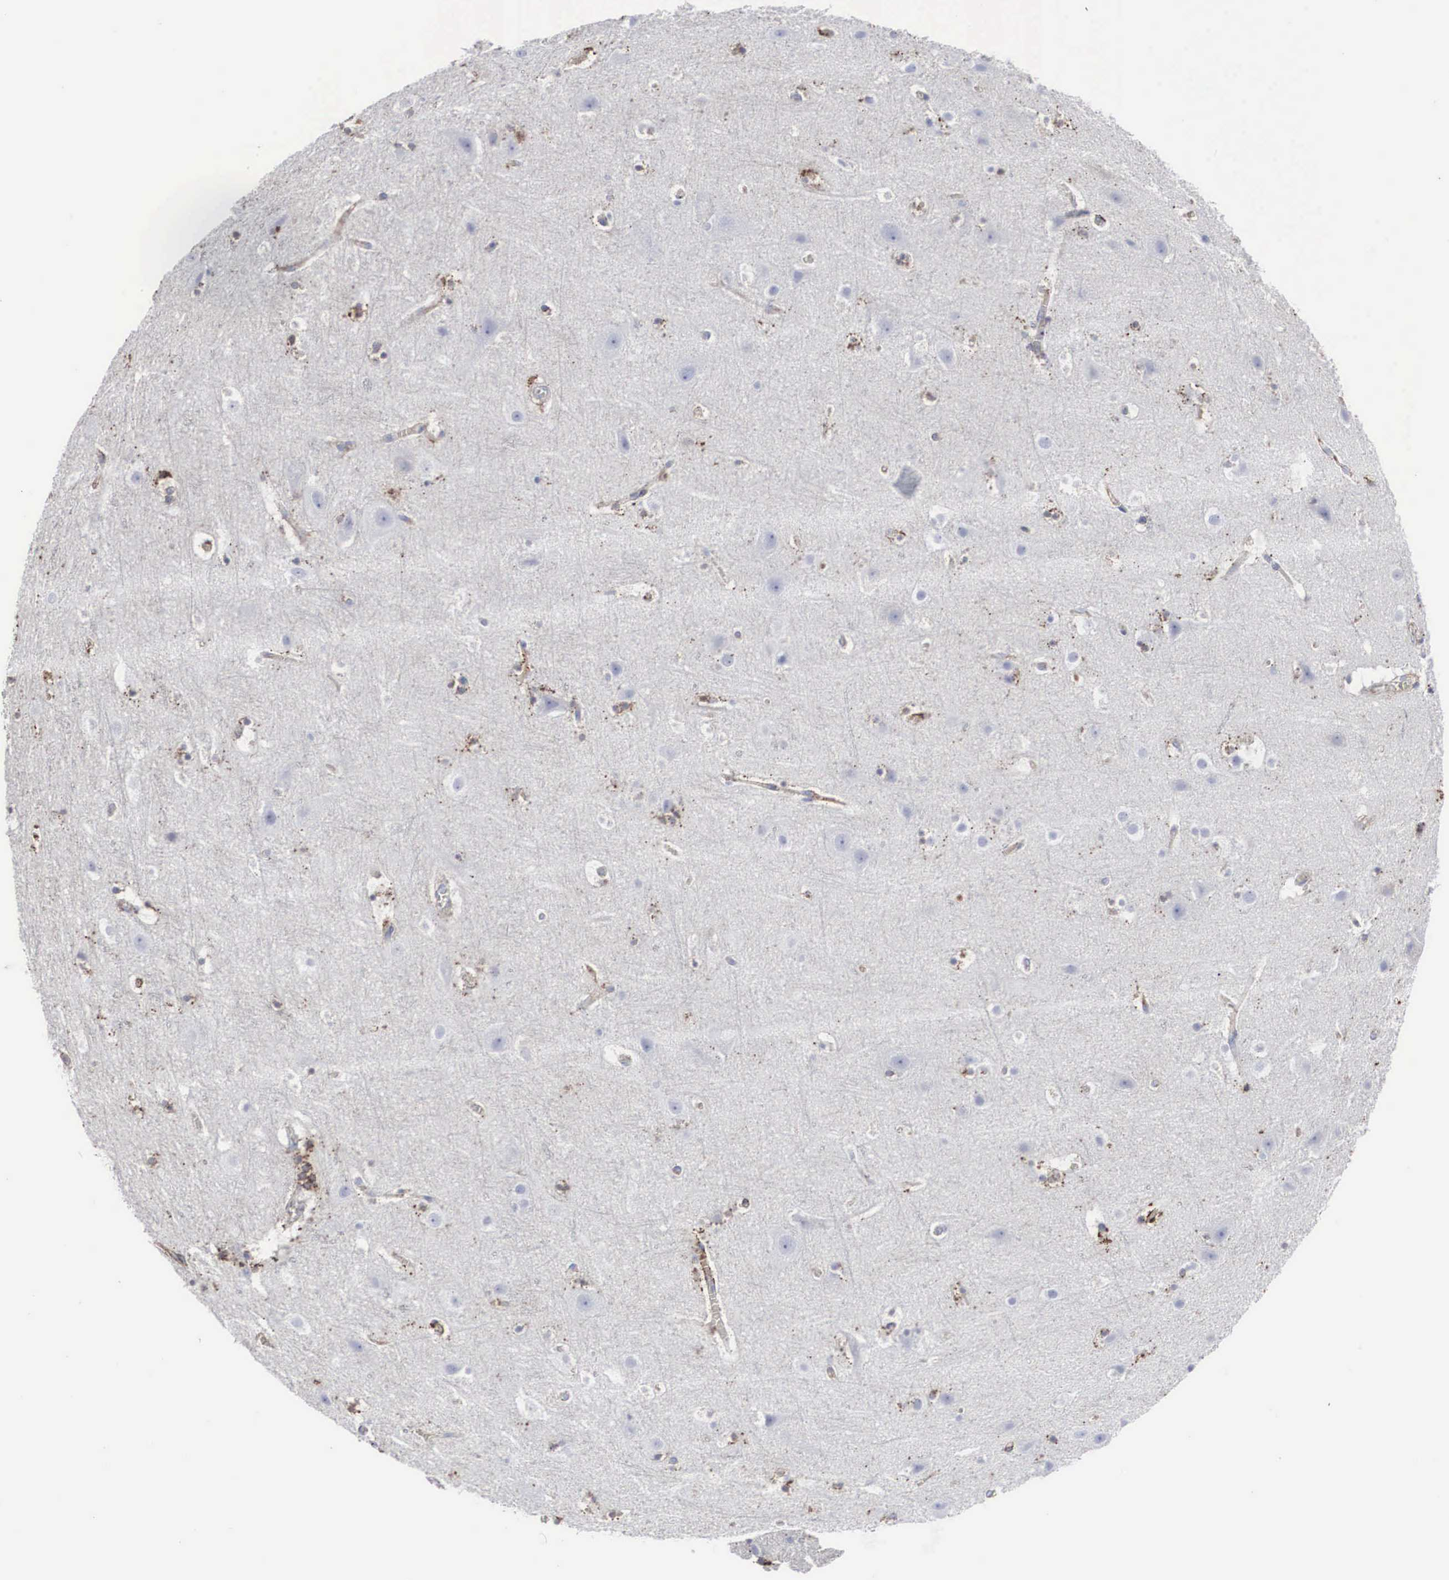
{"staining": {"intensity": "negative", "quantity": "none", "location": "none"}, "tissue": "cerebral cortex", "cell_type": "Endothelial cells", "image_type": "normal", "snomed": [{"axis": "morphology", "description": "Normal tissue, NOS"}, {"axis": "topography", "description": "Cerebral cortex"}], "caption": "The image displays no staining of endothelial cells in normal cerebral cortex.", "gene": "LGALS3BP", "patient": {"sex": "male", "age": 45}}